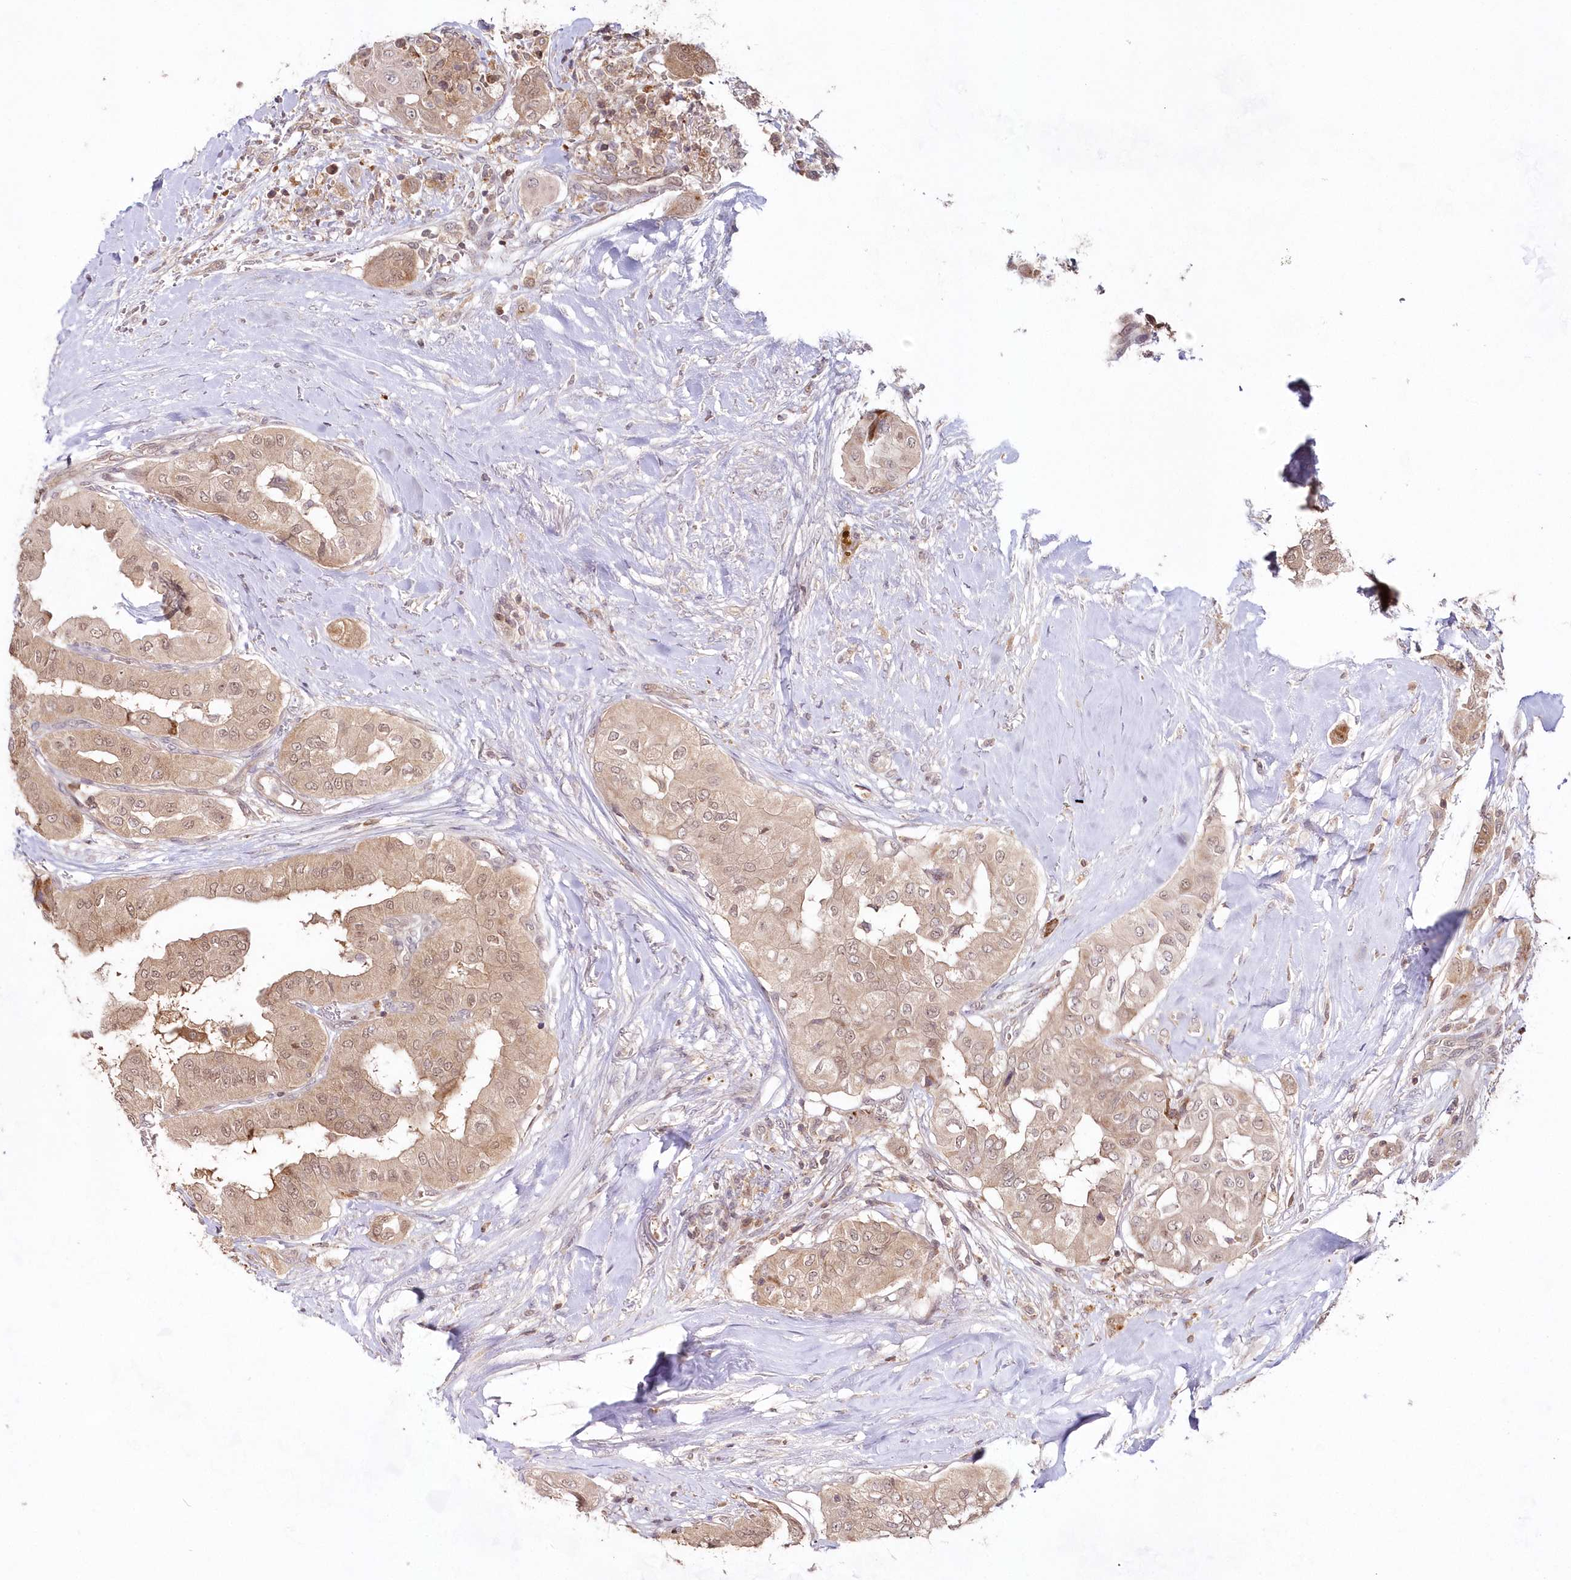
{"staining": {"intensity": "moderate", "quantity": ">75%", "location": "cytoplasmic/membranous,nuclear"}, "tissue": "thyroid cancer", "cell_type": "Tumor cells", "image_type": "cancer", "snomed": [{"axis": "morphology", "description": "Papillary adenocarcinoma, NOS"}, {"axis": "topography", "description": "Thyroid gland"}], "caption": "Brown immunohistochemical staining in human thyroid papillary adenocarcinoma exhibits moderate cytoplasmic/membranous and nuclear expression in approximately >75% of tumor cells.", "gene": "IMPA1", "patient": {"sex": "female", "age": 59}}